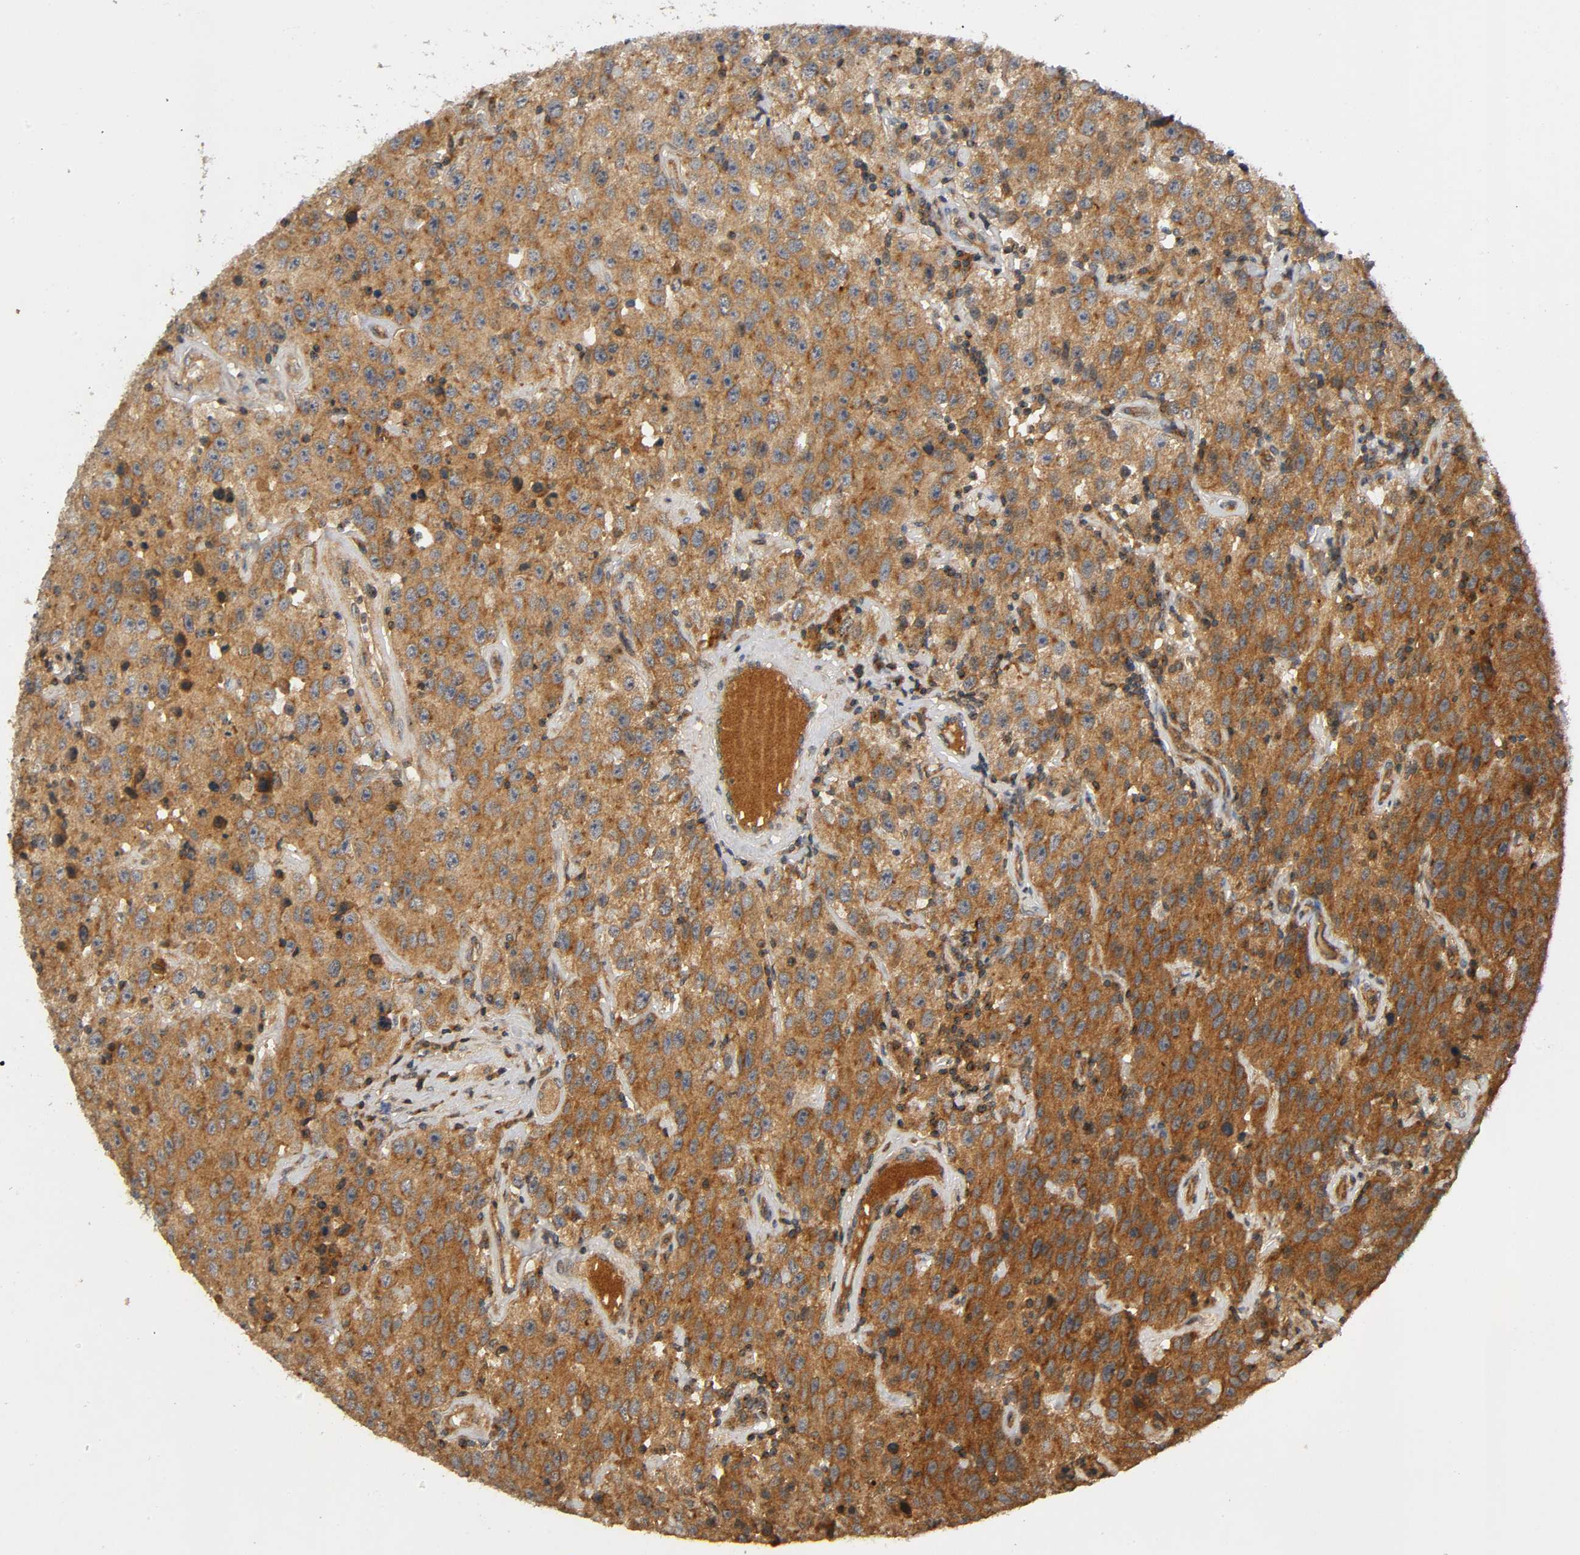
{"staining": {"intensity": "strong", "quantity": ">75%", "location": "cytoplasmic/membranous"}, "tissue": "testis cancer", "cell_type": "Tumor cells", "image_type": "cancer", "snomed": [{"axis": "morphology", "description": "Seminoma, NOS"}, {"axis": "topography", "description": "Testis"}], "caption": "A high-resolution micrograph shows immunohistochemistry (IHC) staining of testis cancer, which demonstrates strong cytoplasmic/membranous positivity in about >75% of tumor cells.", "gene": "IKBKB", "patient": {"sex": "male", "age": 52}}